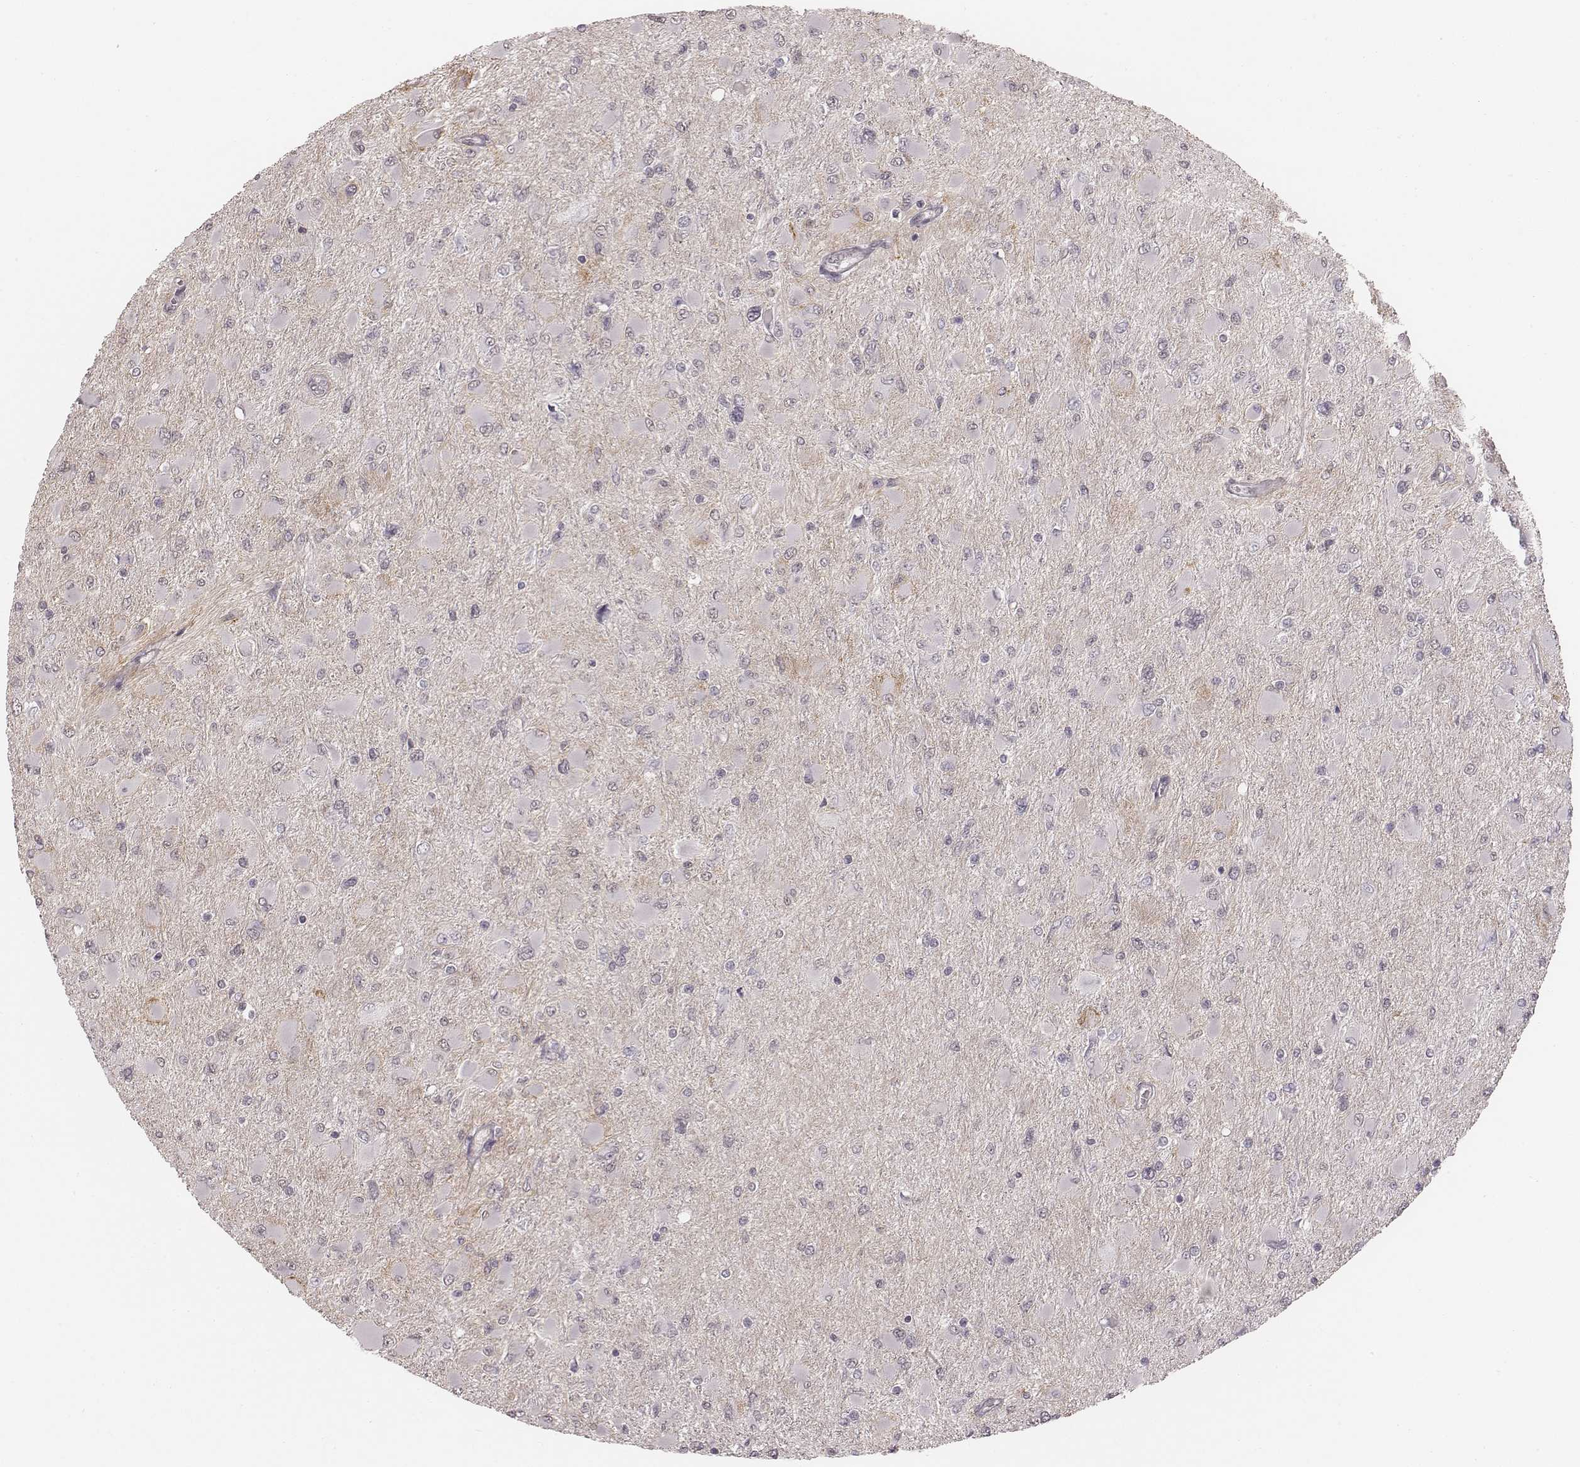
{"staining": {"intensity": "negative", "quantity": "none", "location": "none"}, "tissue": "glioma", "cell_type": "Tumor cells", "image_type": "cancer", "snomed": [{"axis": "morphology", "description": "Glioma, malignant, High grade"}, {"axis": "topography", "description": "Cerebral cortex"}], "caption": "Glioma stained for a protein using IHC reveals no expression tumor cells.", "gene": "RPGRIP1", "patient": {"sex": "female", "age": 36}}